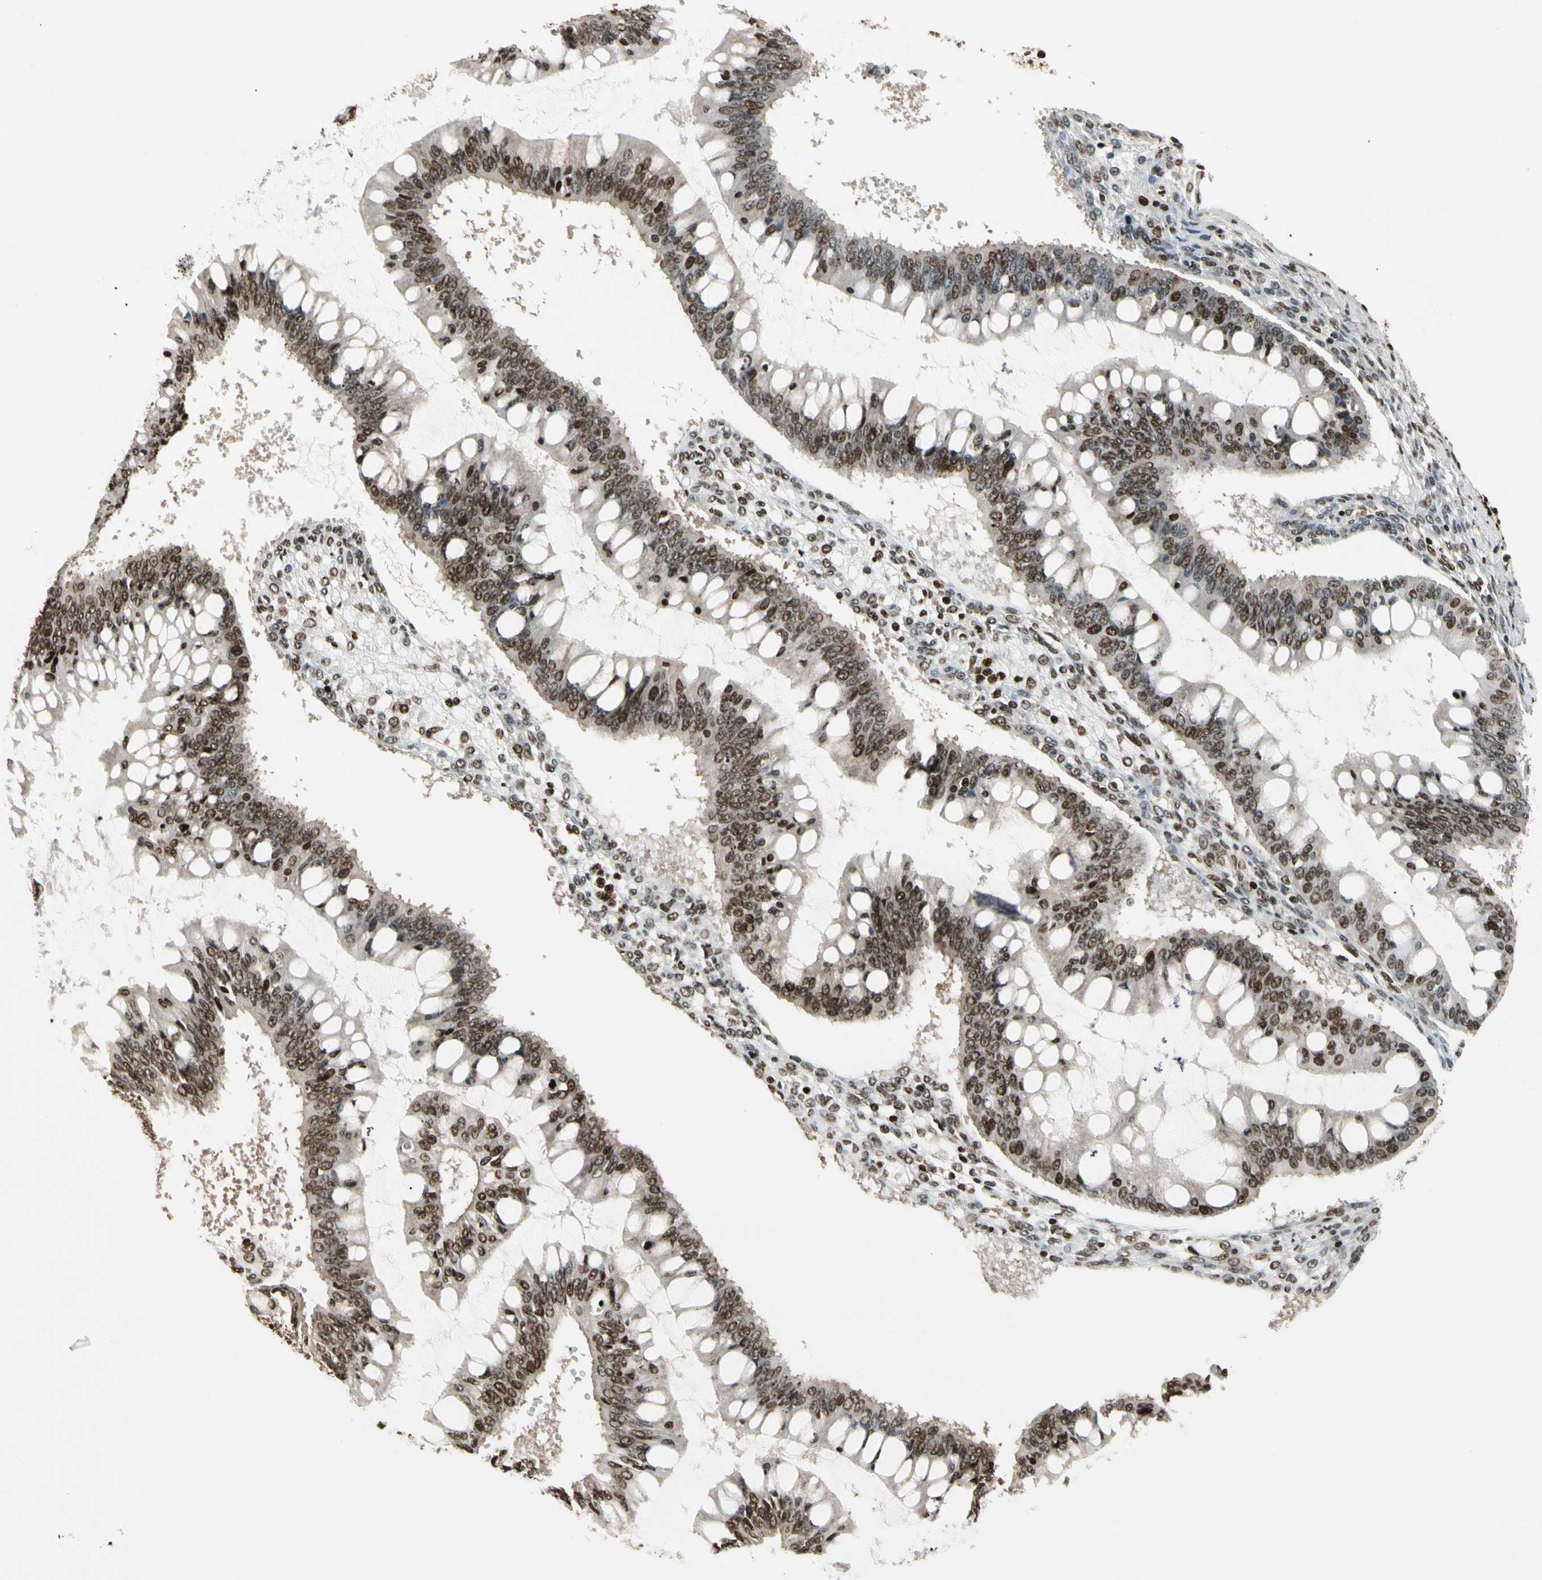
{"staining": {"intensity": "moderate", "quantity": ">75%", "location": "nuclear"}, "tissue": "ovarian cancer", "cell_type": "Tumor cells", "image_type": "cancer", "snomed": [{"axis": "morphology", "description": "Cystadenocarcinoma, mucinous, NOS"}, {"axis": "topography", "description": "Ovary"}], "caption": "Protein expression analysis of ovarian cancer demonstrates moderate nuclear expression in approximately >75% of tumor cells. The protein of interest is stained brown, and the nuclei are stained in blue (DAB IHC with brightfield microscopy, high magnification).", "gene": "TSHZ3", "patient": {"sex": "female", "age": 73}}